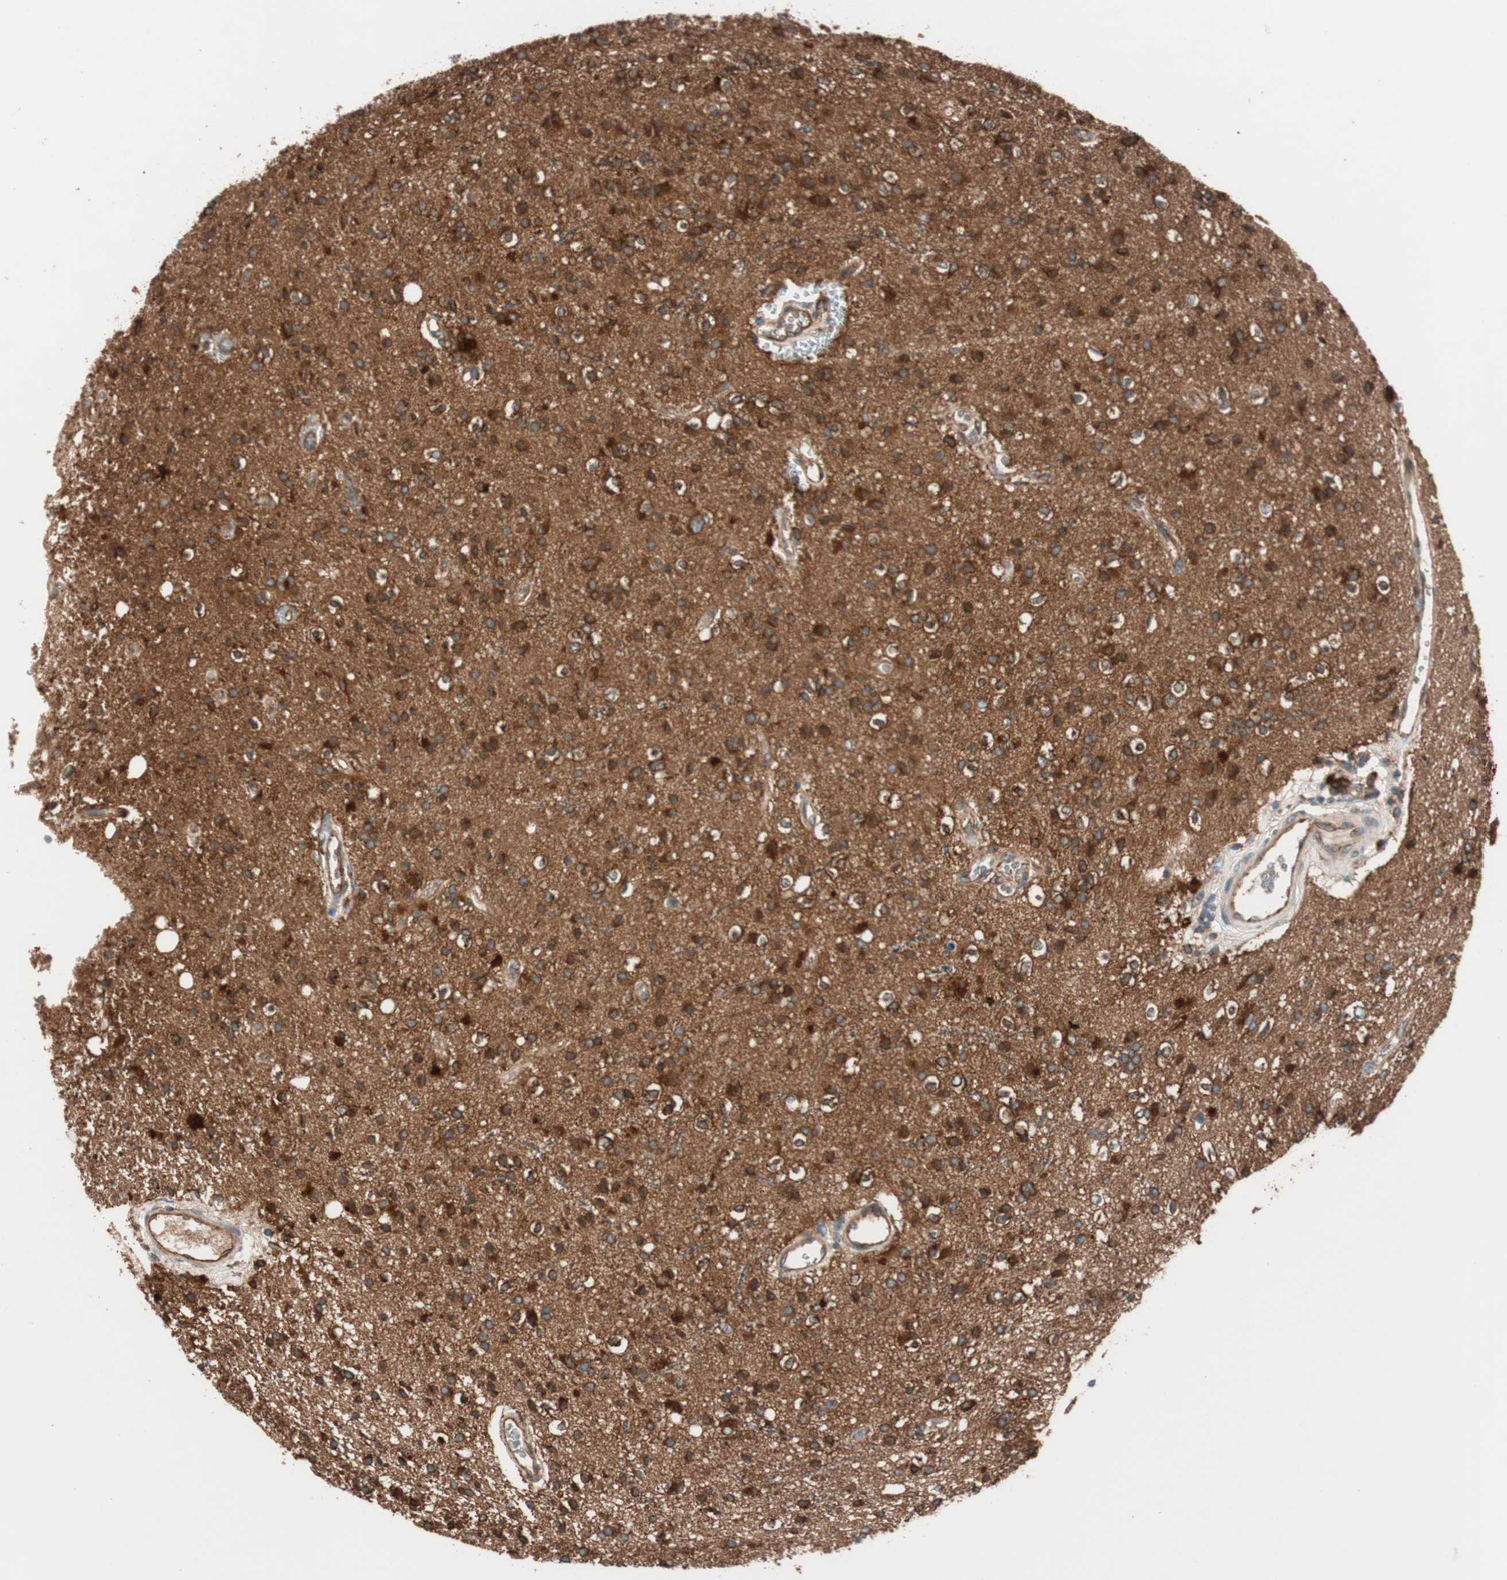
{"staining": {"intensity": "strong", "quantity": ">75%", "location": "cytoplasmic/membranous"}, "tissue": "glioma", "cell_type": "Tumor cells", "image_type": "cancer", "snomed": [{"axis": "morphology", "description": "Glioma, malignant, High grade"}, {"axis": "topography", "description": "Brain"}], "caption": "Approximately >75% of tumor cells in human glioma reveal strong cytoplasmic/membranous protein expression as visualized by brown immunohistochemical staining.", "gene": "RAB5A", "patient": {"sex": "male", "age": 47}}